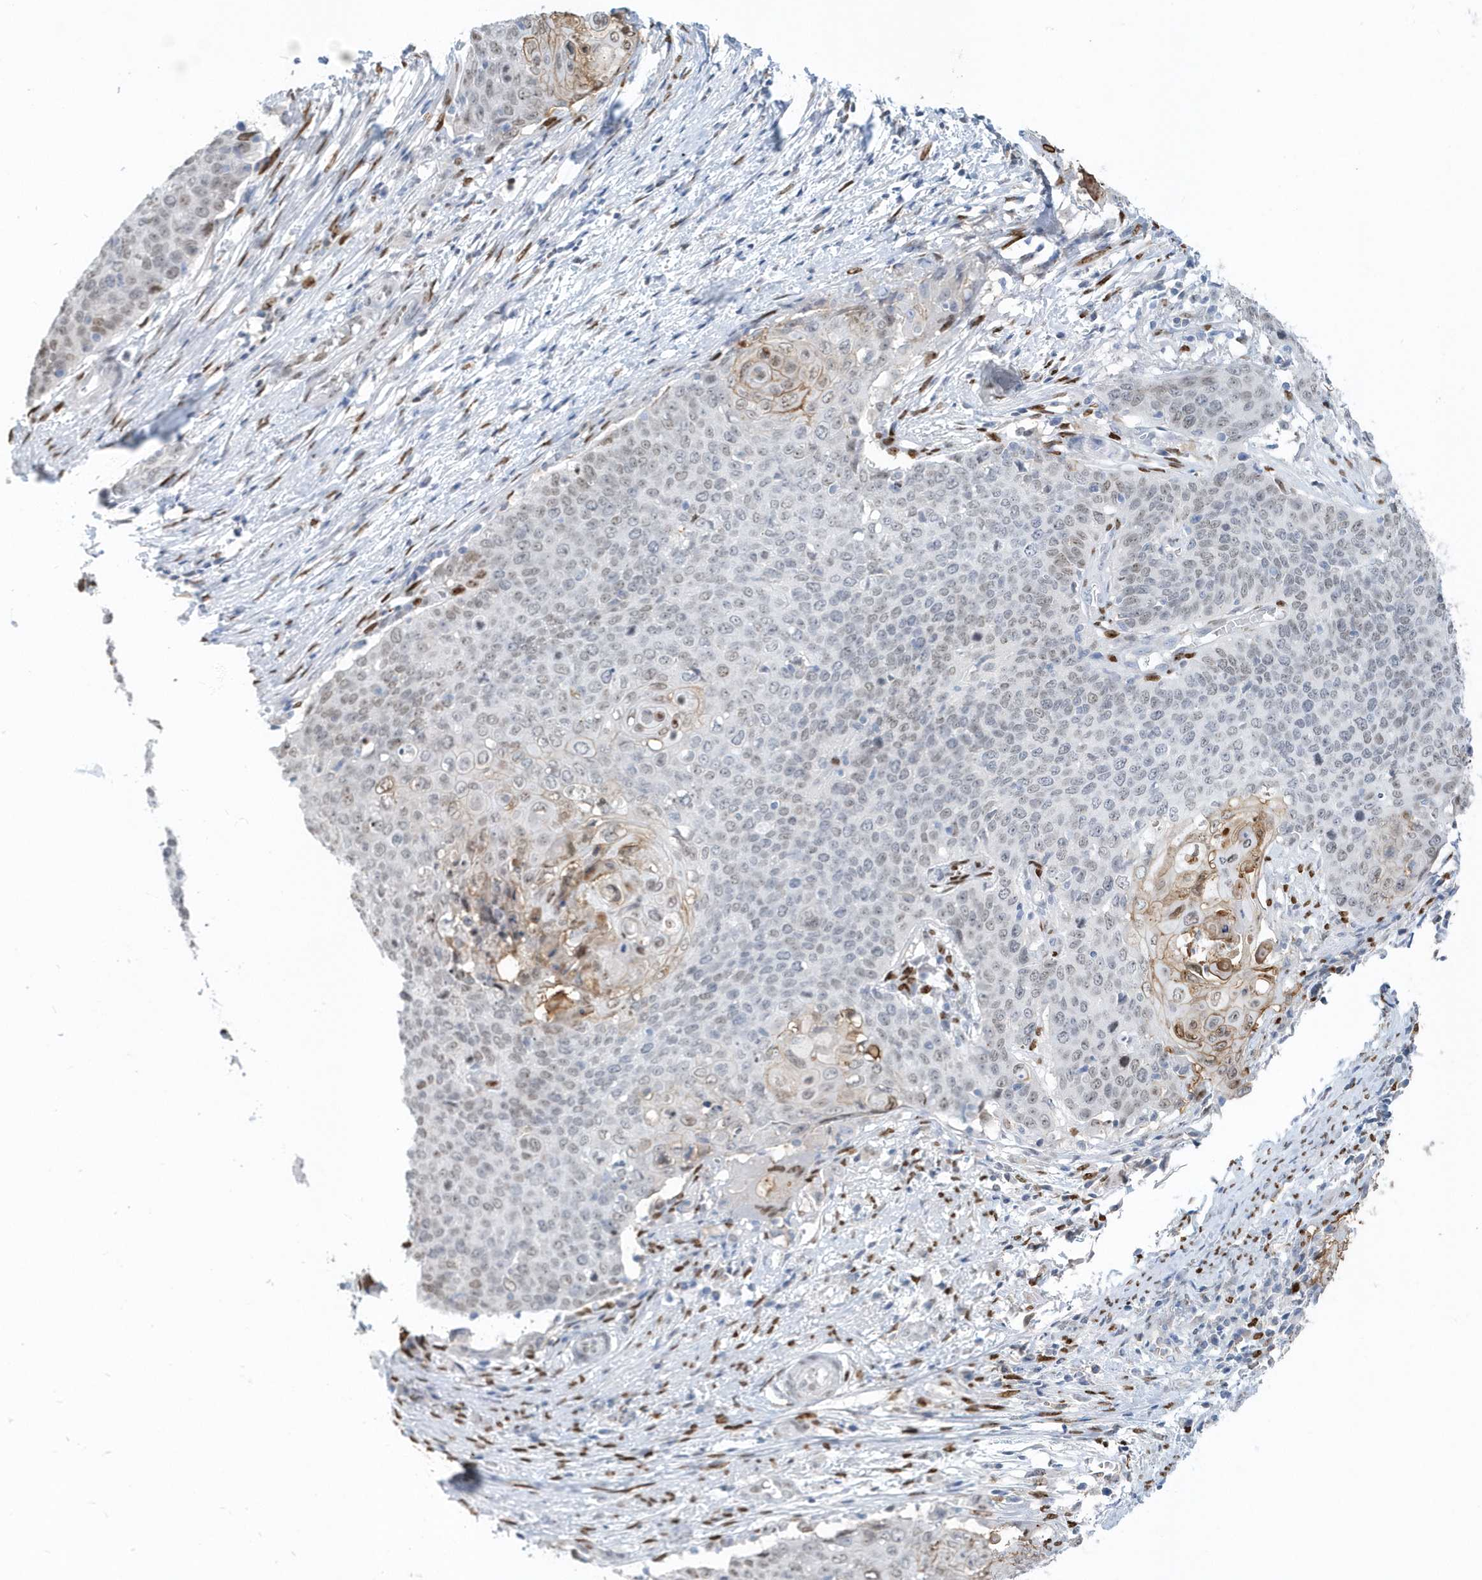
{"staining": {"intensity": "weak", "quantity": "<25%", "location": "nuclear"}, "tissue": "cervical cancer", "cell_type": "Tumor cells", "image_type": "cancer", "snomed": [{"axis": "morphology", "description": "Squamous cell carcinoma, NOS"}, {"axis": "topography", "description": "Cervix"}], "caption": "Micrograph shows no significant protein expression in tumor cells of squamous cell carcinoma (cervical).", "gene": "MACROH2A2", "patient": {"sex": "female", "age": 39}}